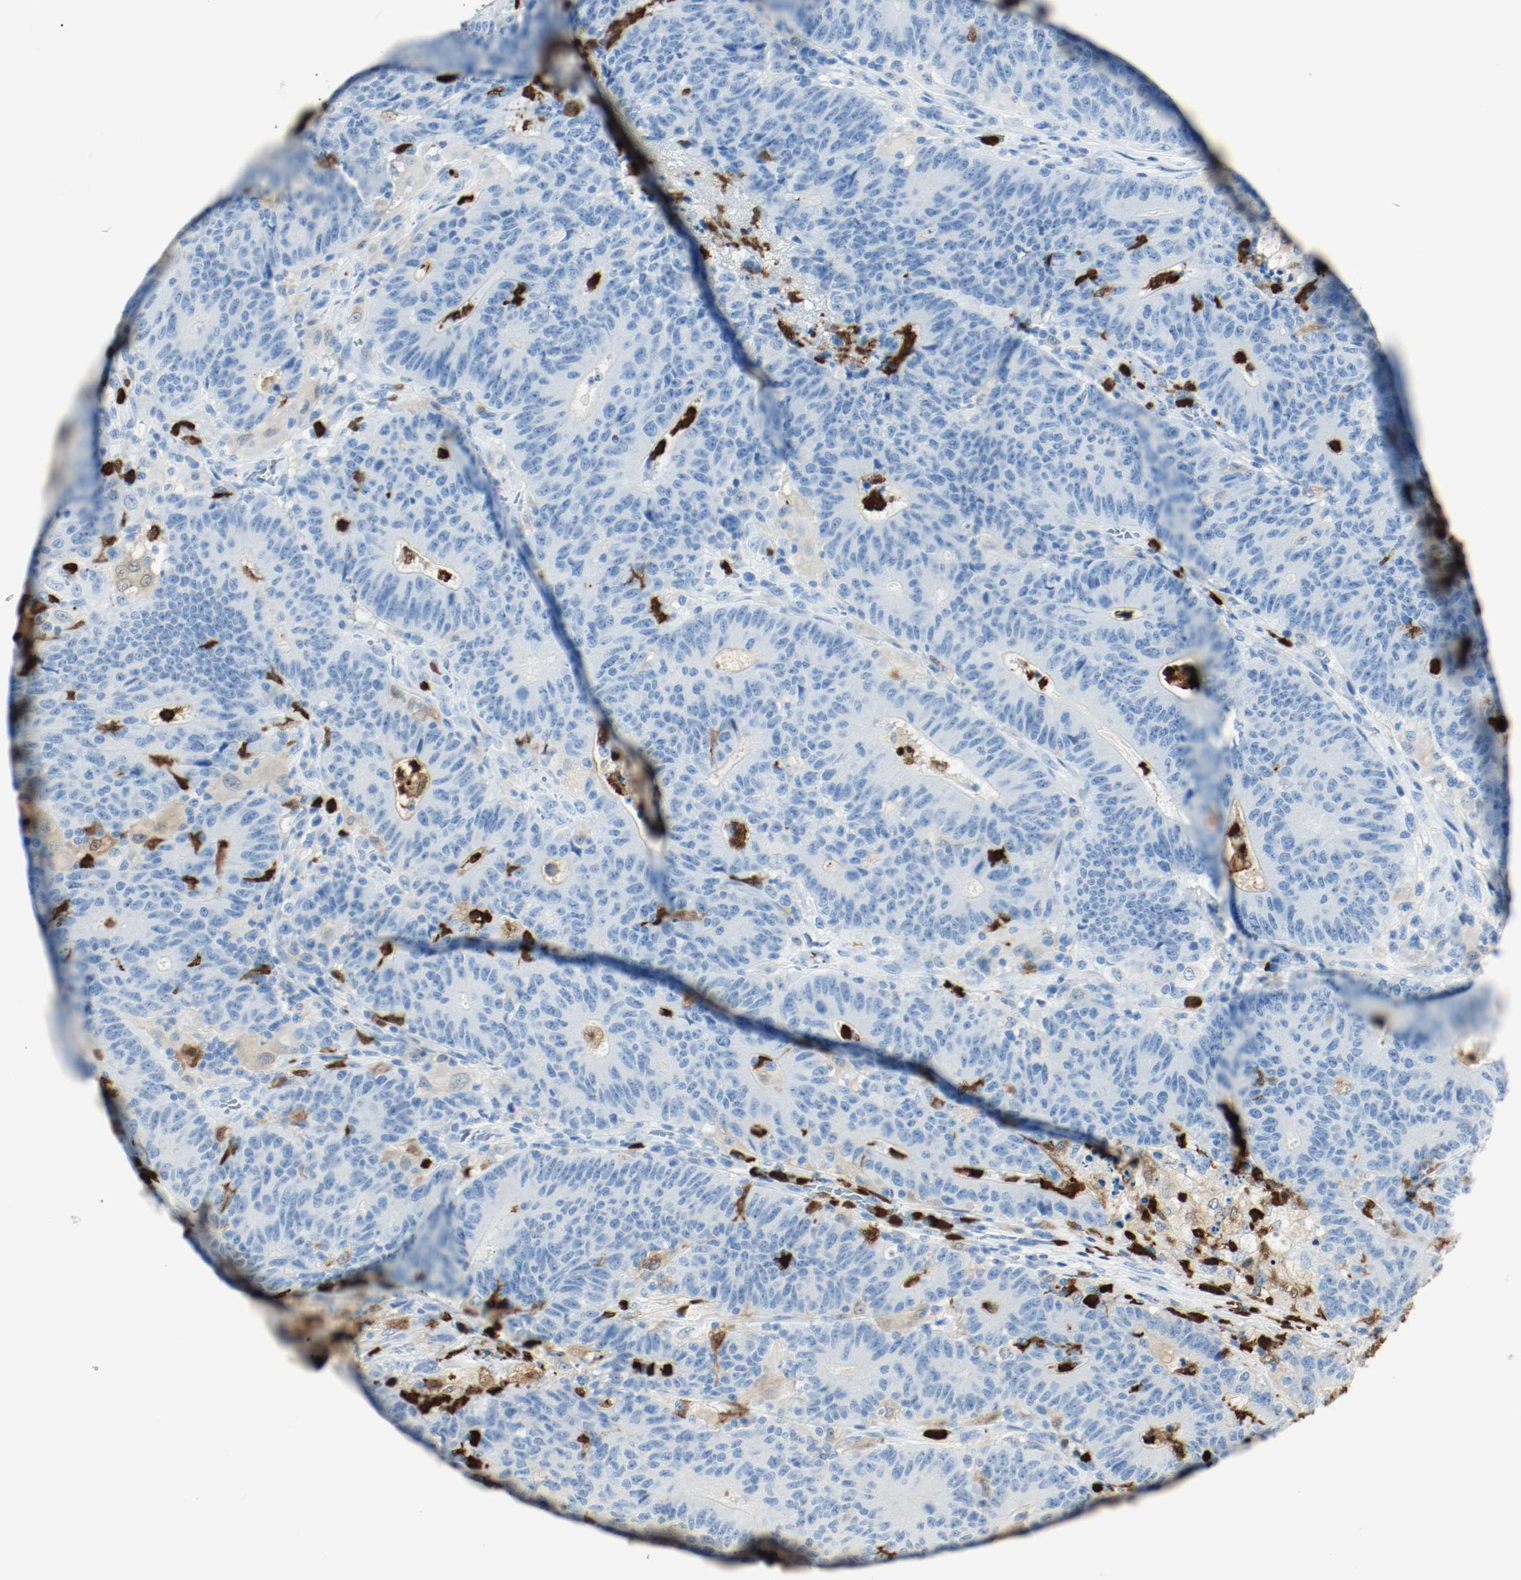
{"staining": {"intensity": "weak", "quantity": "<25%", "location": "cytoplasmic/membranous"}, "tissue": "colorectal cancer", "cell_type": "Tumor cells", "image_type": "cancer", "snomed": [{"axis": "morphology", "description": "Normal tissue, NOS"}, {"axis": "morphology", "description": "Adenocarcinoma, NOS"}, {"axis": "topography", "description": "Colon"}], "caption": "Tumor cells are negative for brown protein staining in colorectal cancer.", "gene": "S100A9", "patient": {"sex": "female", "age": 75}}